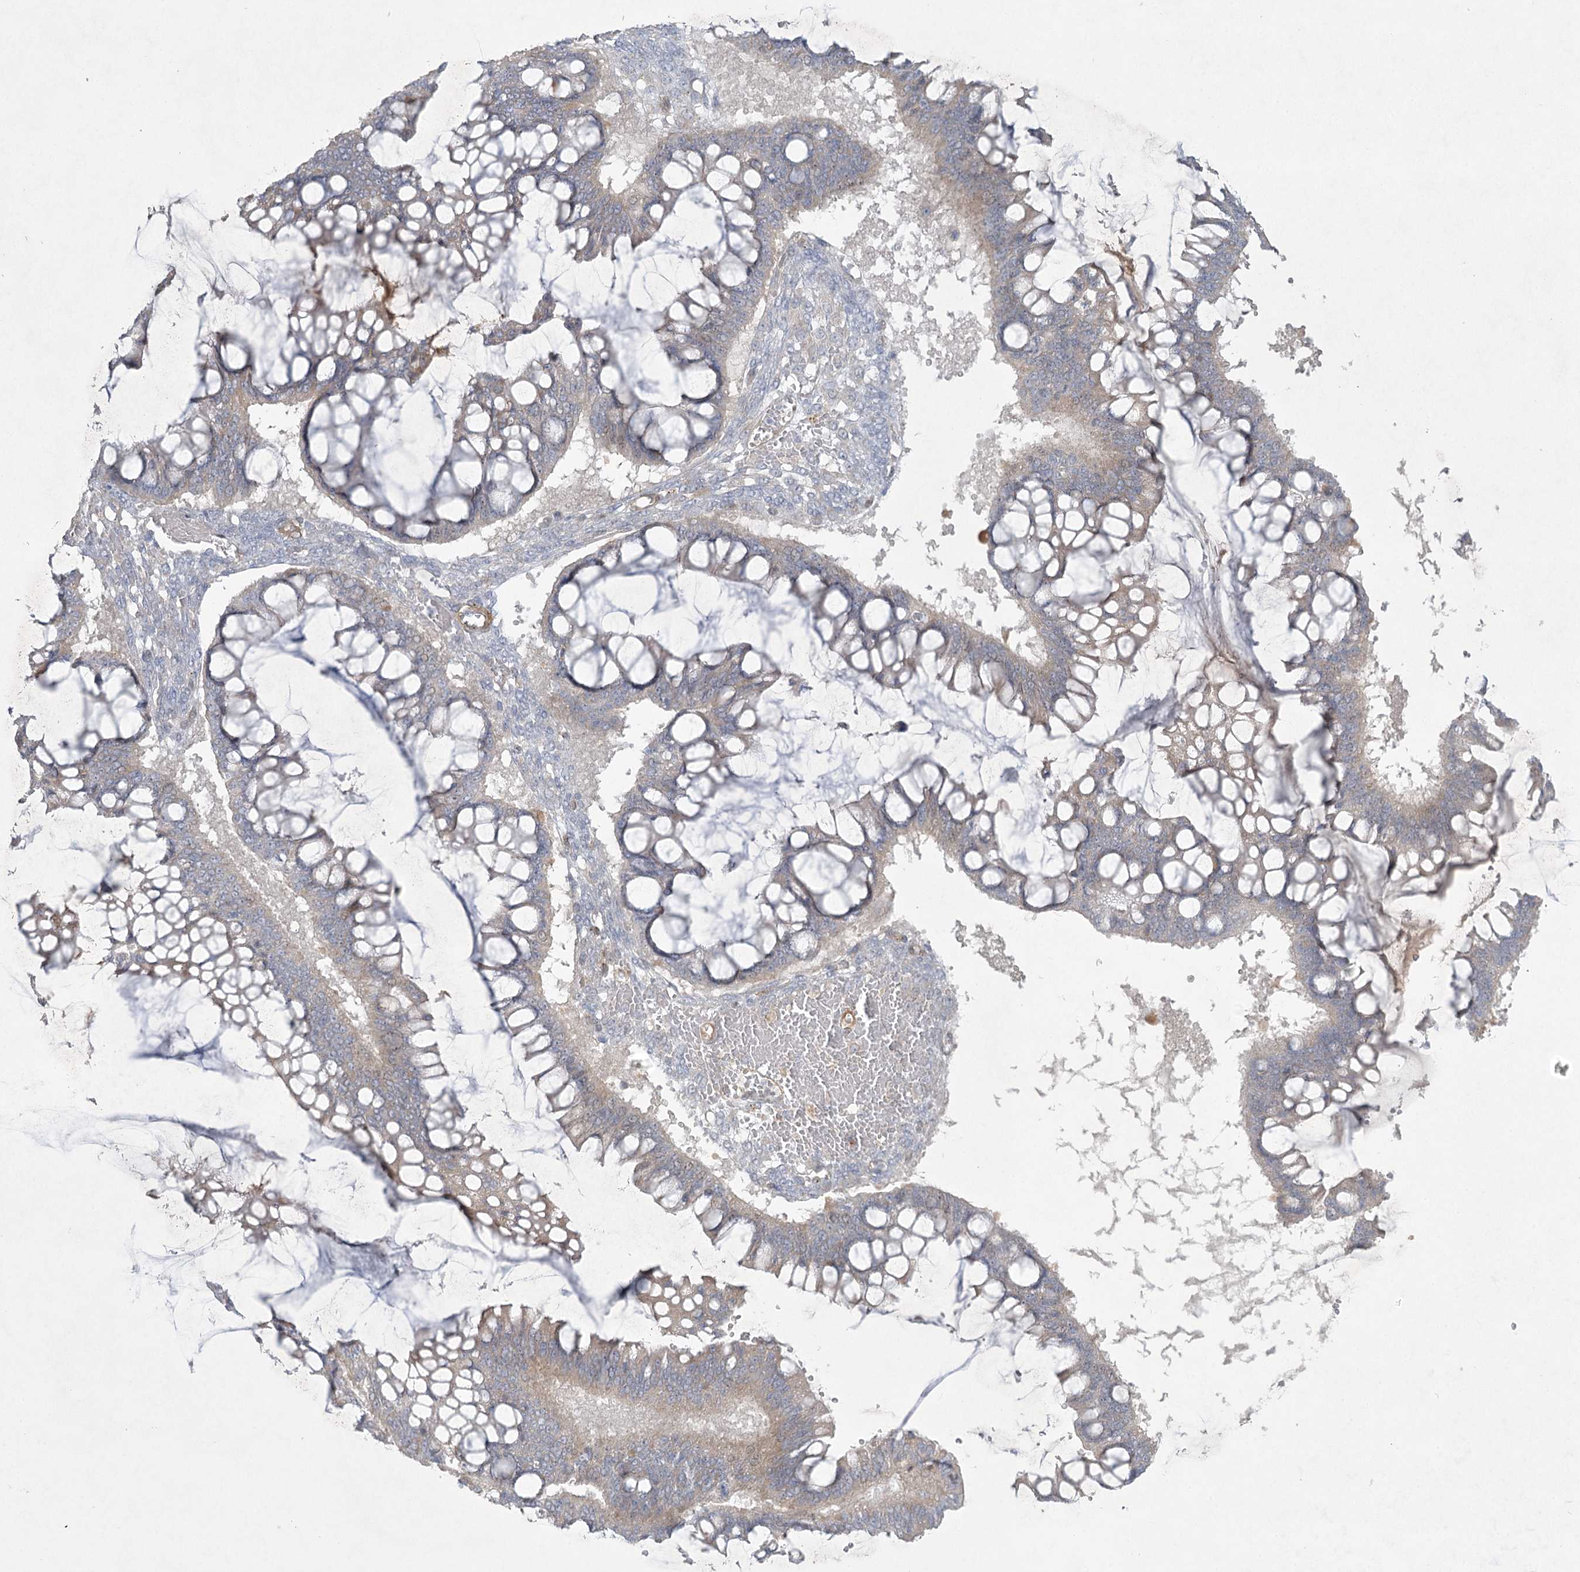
{"staining": {"intensity": "weak", "quantity": "25%-75%", "location": "cytoplasmic/membranous"}, "tissue": "ovarian cancer", "cell_type": "Tumor cells", "image_type": "cancer", "snomed": [{"axis": "morphology", "description": "Cystadenocarcinoma, mucinous, NOS"}, {"axis": "topography", "description": "Ovary"}], "caption": "Tumor cells show weak cytoplasmic/membranous staining in approximately 25%-75% of cells in mucinous cystadenocarcinoma (ovarian).", "gene": "AMTN", "patient": {"sex": "female", "age": 73}}